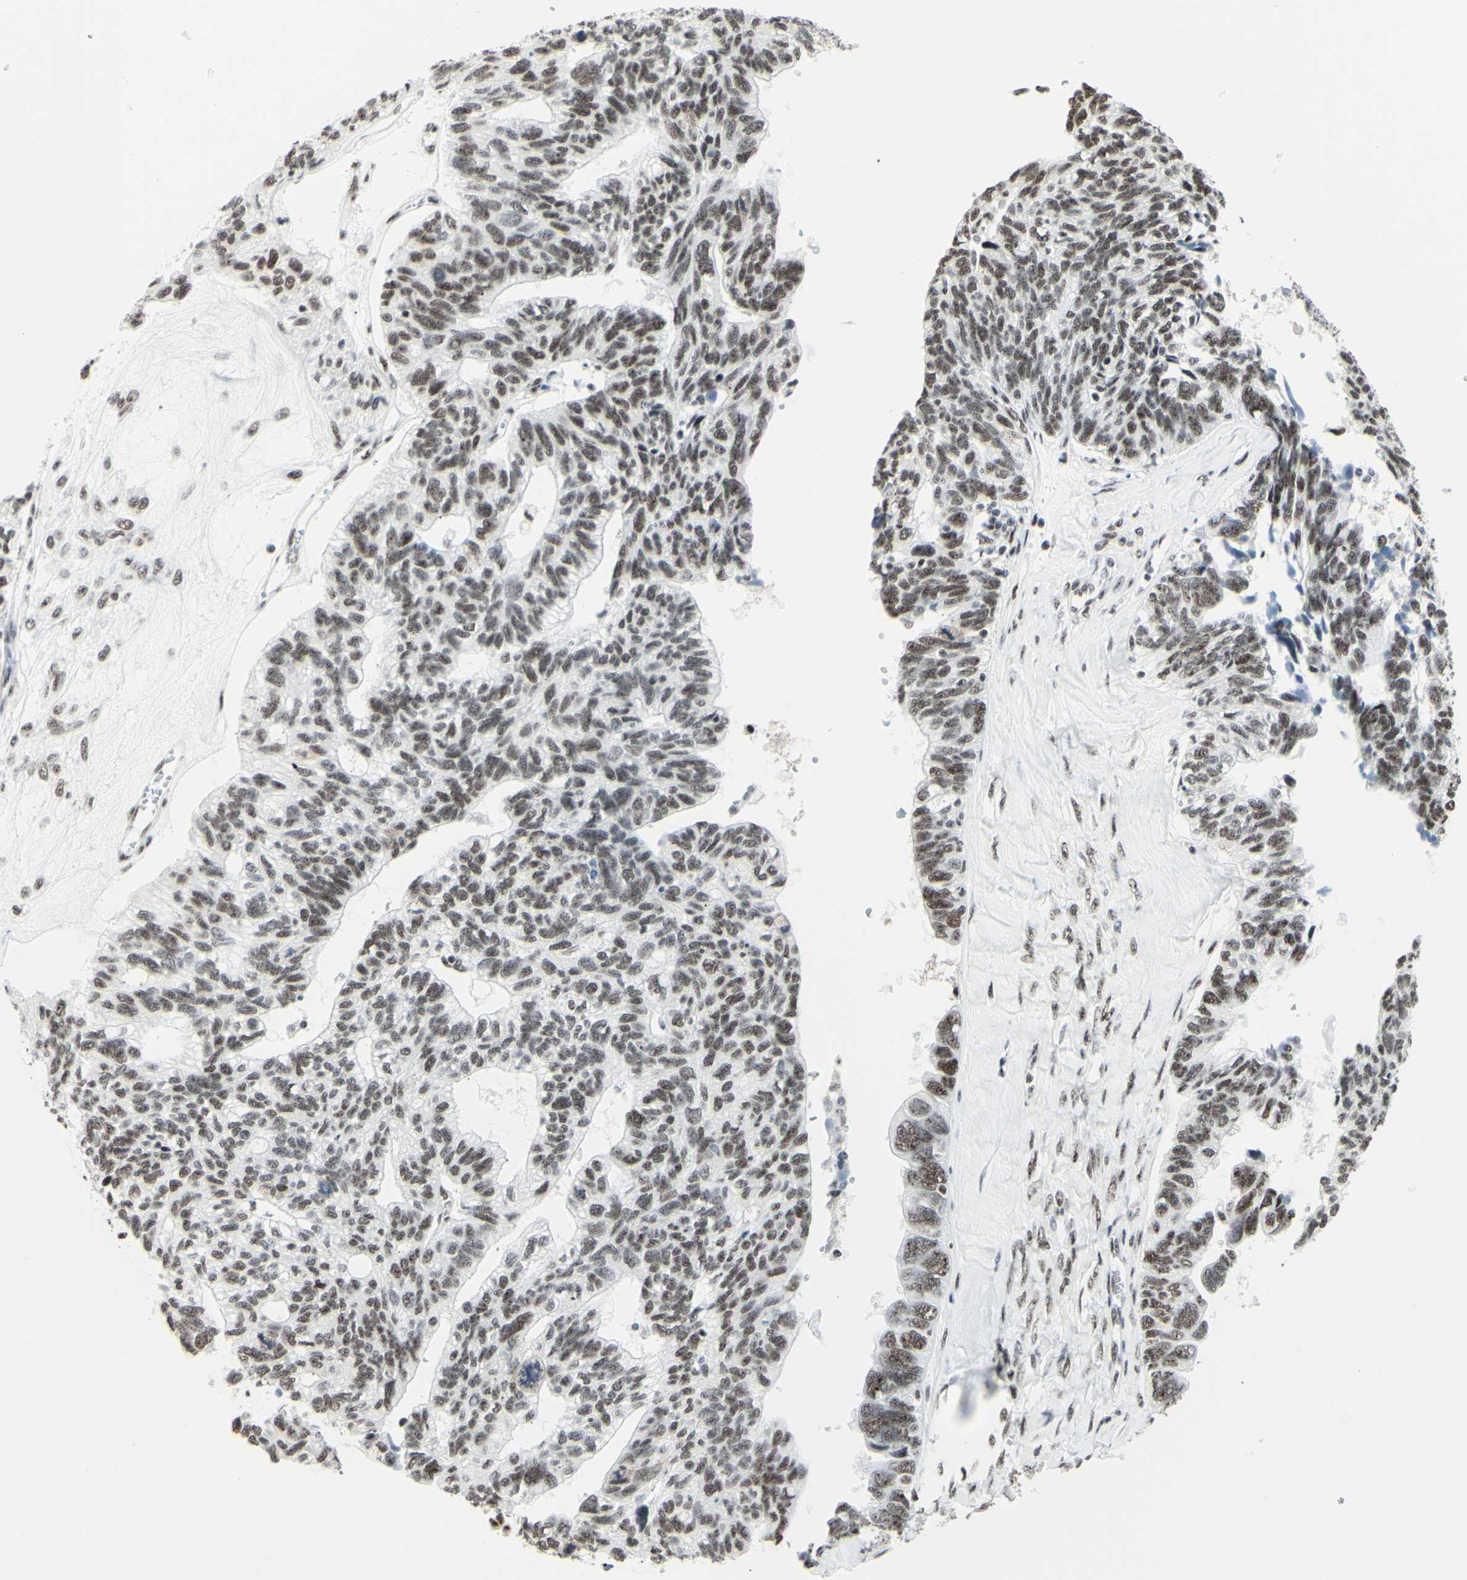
{"staining": {"intensity": "weak", "quantity": "25%-75%", "location": "nuclear"}, "tissue": "ovarian cancer", "cell_type": "Tumor cells", "image_type": "cancer", "snomed": [{"axis": "morphology", "description": "Cystadenocarcinoma, serous, NOS"}, {"axis": "topography", "description": "Ovary"}], "caption": "Protein expression by IHC demonstrates weak nuclear staining in approximately 25%-75% of tumor cells in ovarian serous cystadenocarcinoma.", "gene": "WTAP", "patient": {"sex": "female", "age": 79}}